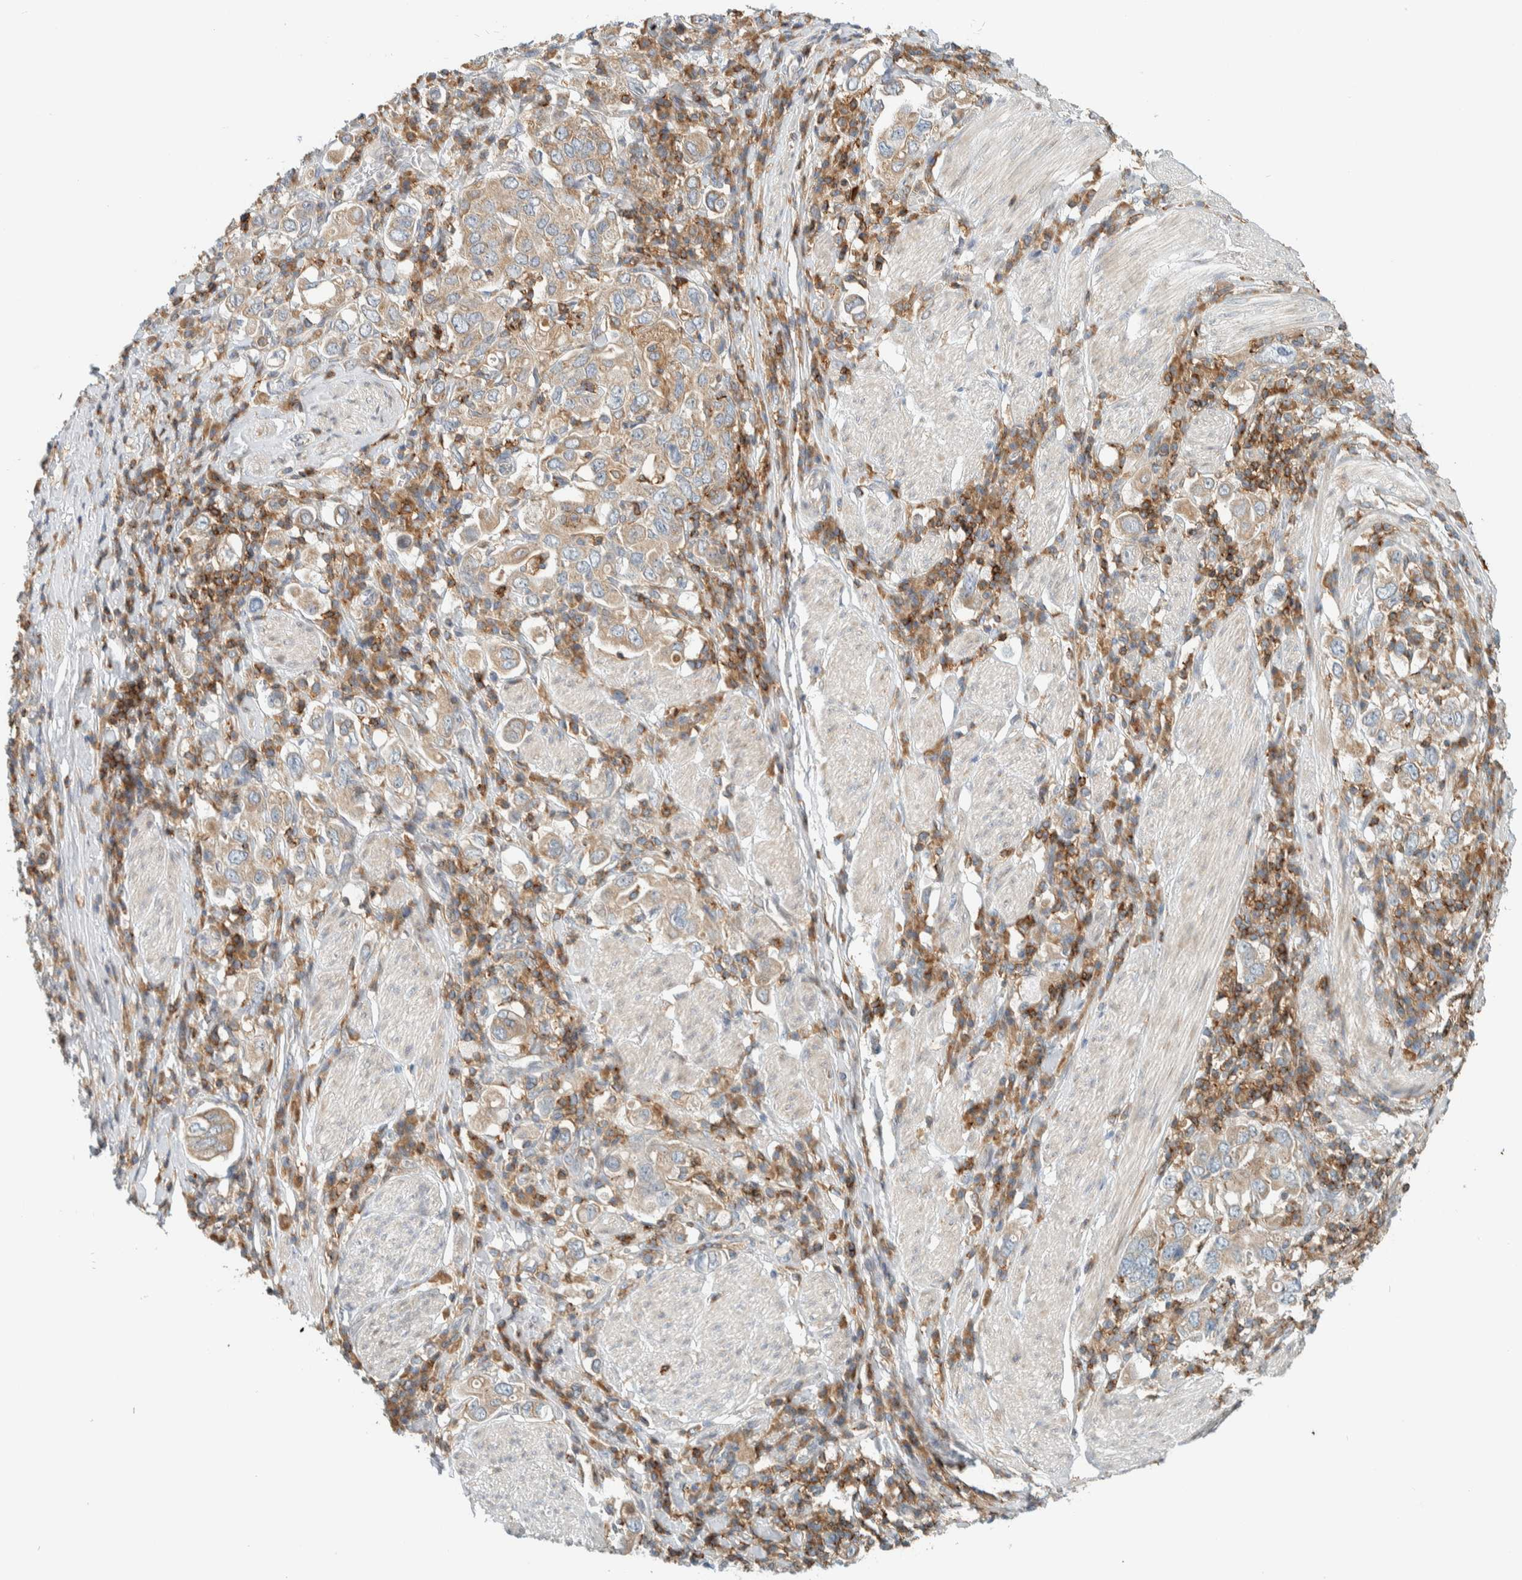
{"staining": {"intensity": "weak", "quantity": ">75%", "location": "cytoplasmic/membranous"}, "tissue": "stomach cancer", "cell_type": "Tumor cells", "image_type": "cancer", "snomed": [{"axis": "morphology", "description": "Adenocarcinoma, NOS"}, {"axis": "topography", "description": "Stomach, upper"}], "caption": "About >75% of tumor cells in human stomach cancer show weak cytoplasmic/membranous protein positivity as visualized by brown immunohistochemical staining.", "gene": "CCDC57", "patient": {"sex": "male", "age": 62}}